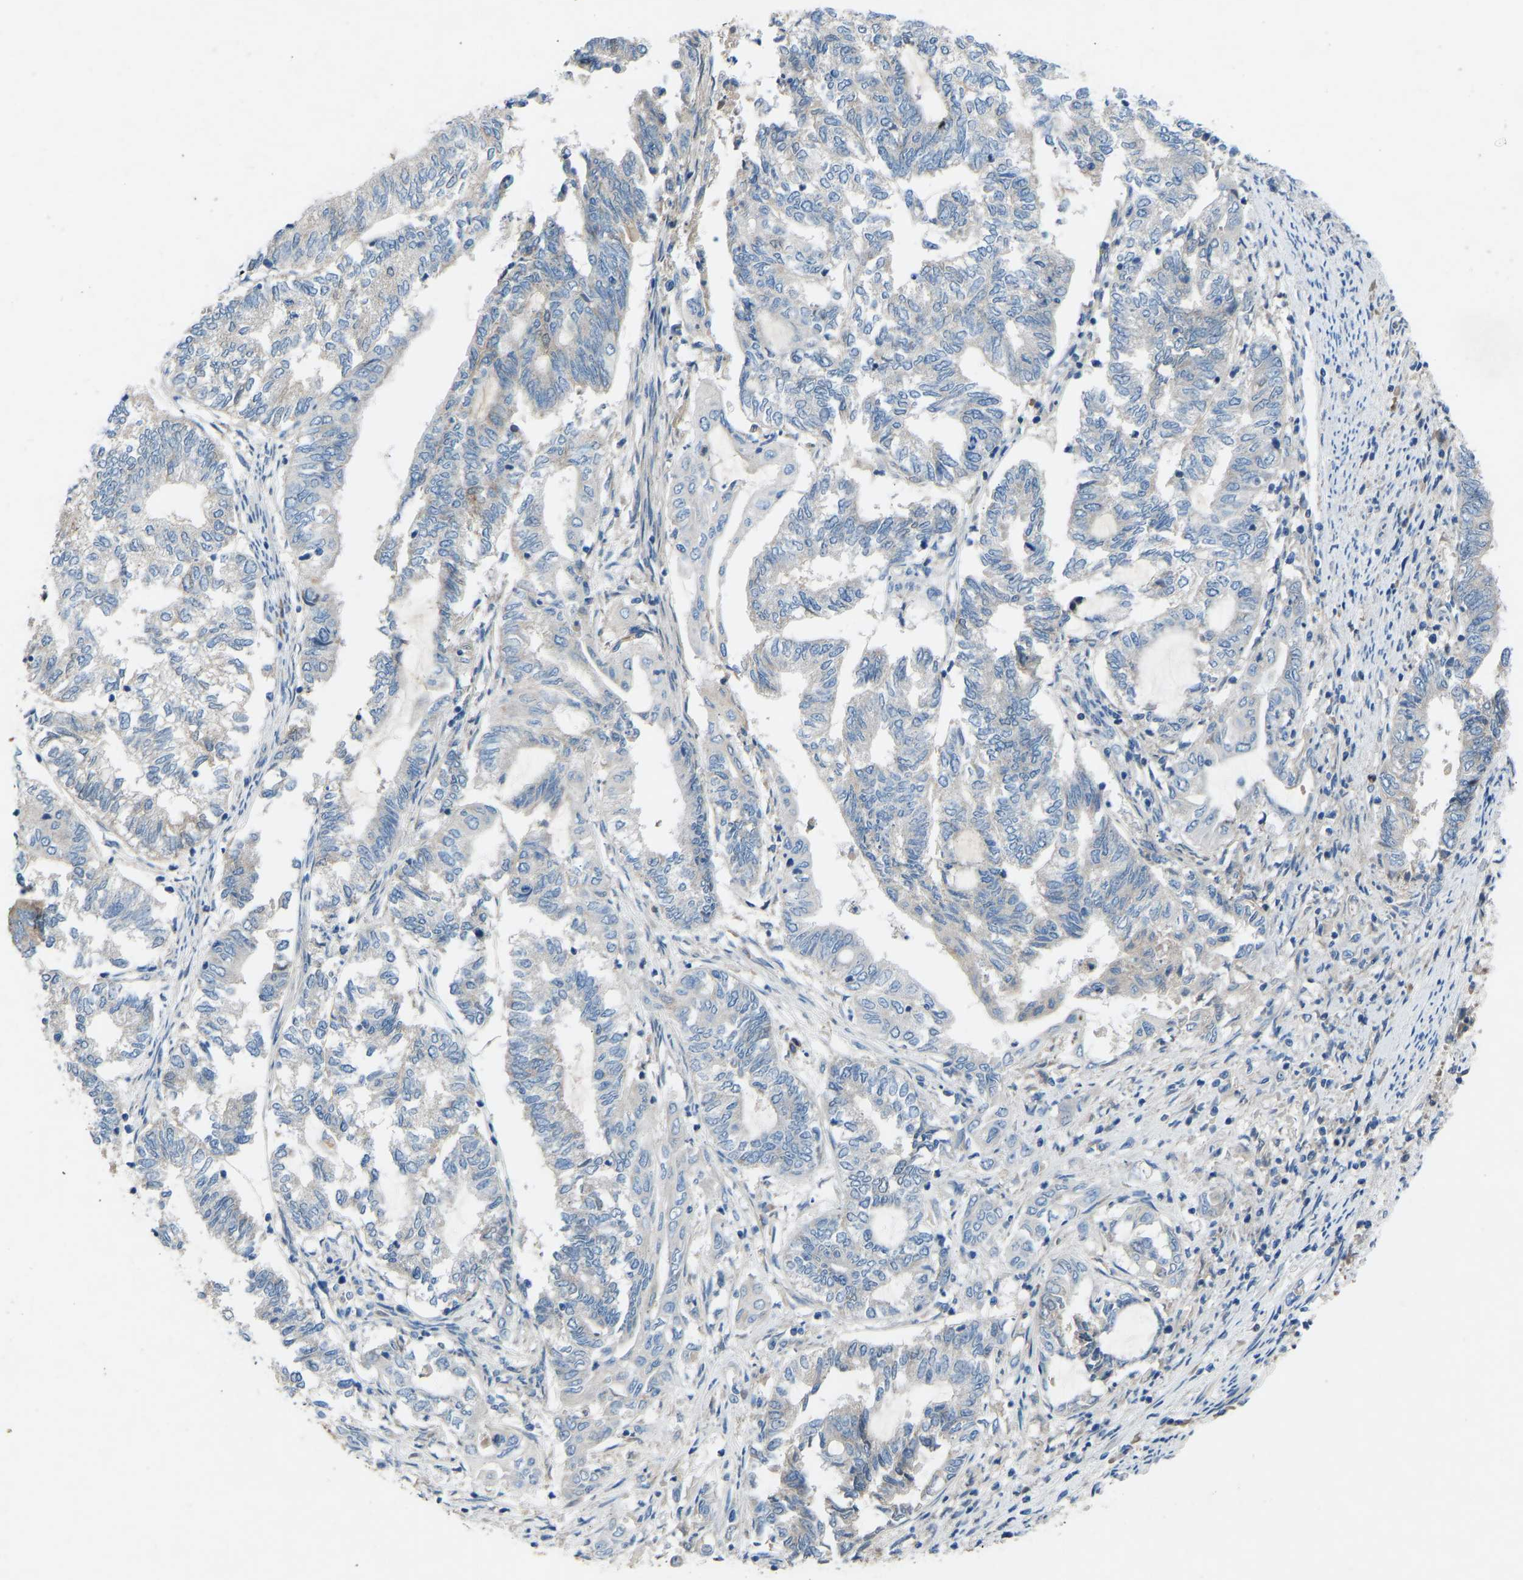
{"staining": {"intensity": "negative", "quantity": "none", "location": "none"}, "tissue": "endometrial cancer", "cell_type": "Tumor cells", "image_type": "cancer", "snomed": [{"axis": "morphology", "description": "Adenocarcinoma, NOS"}, {"axis": "topography", "description": "Uterus"}, {"axis": "topography", "description": "Endometrium"}], "caption": "There is no significant positivity in tumor cells of endometrial cancer (adenocarcinoma). The staining is performed using DAB (3,3'-diaminobenzidine) brown chromogen with nuclei counter-stained in using hematoxylin.", "gene": "GRK6", "patient": {"sex": "female", "age": 70}}